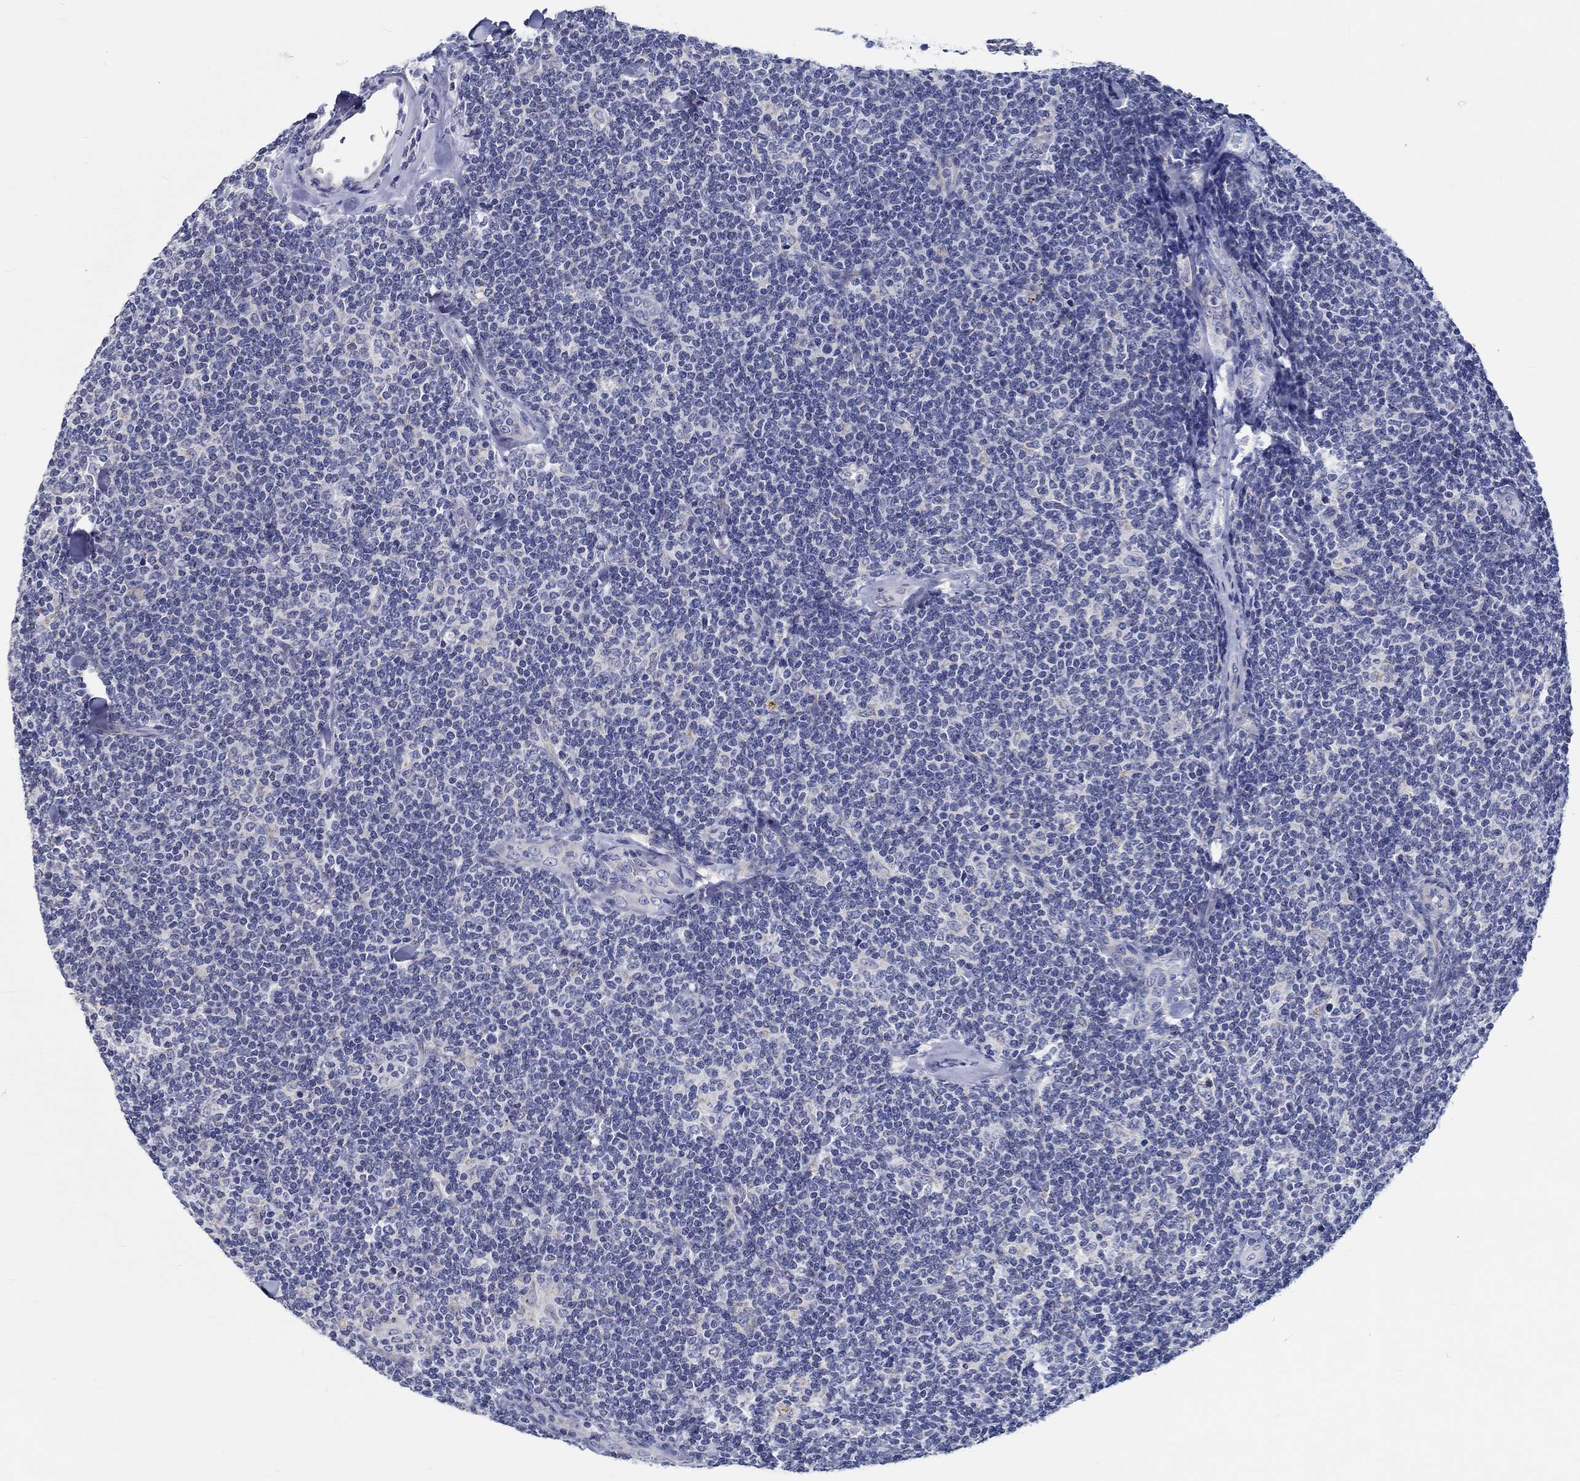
{"staining": {"intensity": "negative", "quantity": "none", "location": "none"}, "tissue": "lymphoma", "cell_type": "Tumor cells", "image_type": "cancer", "snomed": [{"axis": "morphology", "description": "Malignant lymphoma, non-Hodgkin's type, Low grade"}, {"axis": "topography", "description": "Lymph node"}], "caption": "The histopathology image displays no staining of tumor cells in low-grade malignant lymphoma, non-Hodgkin's type.", "gene": "MYBPC1", "patient": {"sex": "female", "age": 56}}